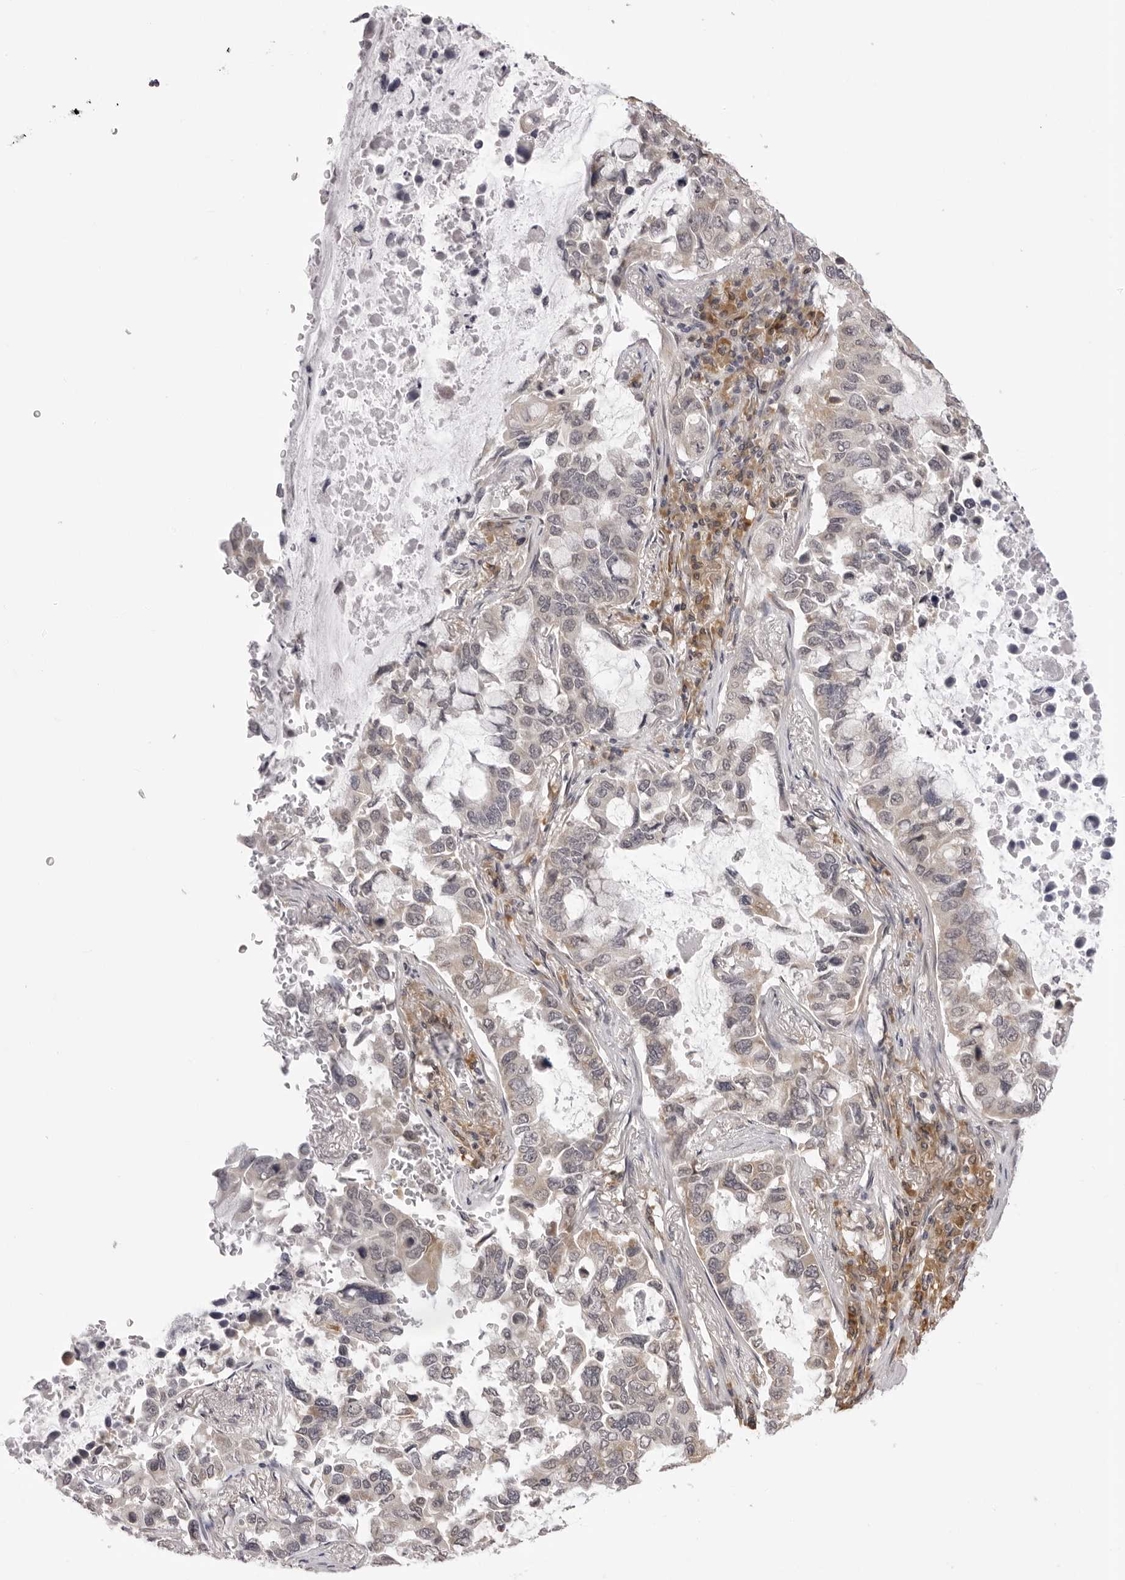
{"staining": {"intensity": "weak", "quantity": "<25%", "location": "cytoplasmic/membranous"}, "tissue": "lung cancer", "cell_type": "Tumor cells", "image_type": "cancer", "snomed": [{"axis": "morphology", "description": "Adenocarcinoma, NOS"}, {"axis": "topography", "description": "Lung"}], "caption": "Tumor cells are negative for brown protein staining in lung adenocarcinoma.", "gene": "ZC3H11A", "patient": {"sex": "male", "age": 64}}